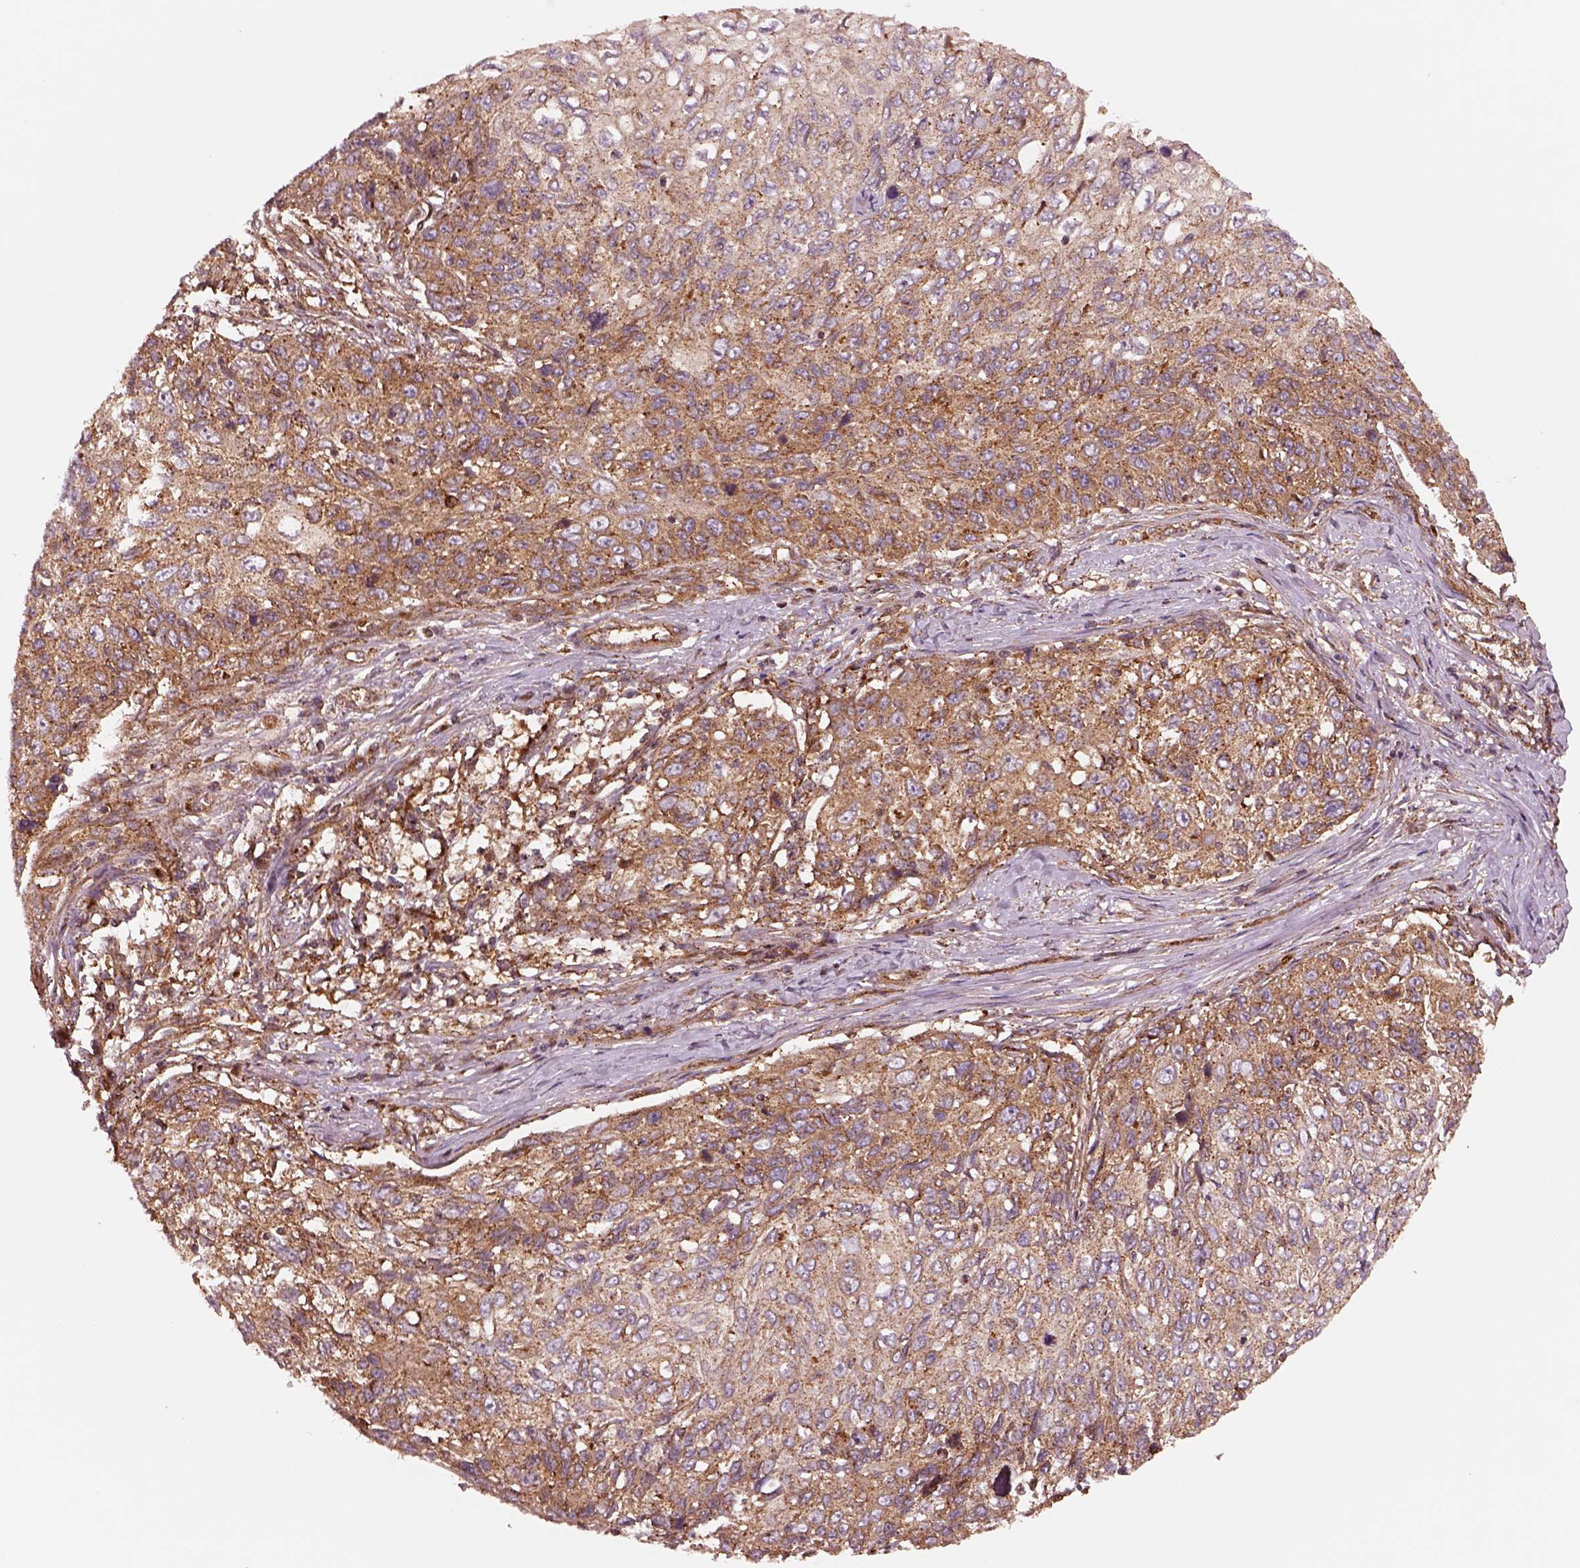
{"staining": {"intensity": "moderate", "quantity": "25%-75%", "location": "cytoplasmic/membranous"}, "tissue": "skin cancer", "cell_type": "Tumor cells", "image_type": "cancer", "snomed": [{"axis": "morphology", "description": "Squamous cell carcinoma, NOS"}, {"axis": "topography", "description": "Skin"}], "caption": "Tumor cells show medium levels of moderate cytoplasmic/membranous expression in approximately 25%-75% of cells in skin squamous cell carcinoma.", "gene": "WASHC2A", "patient": {"sex": "male", "age": 92}}